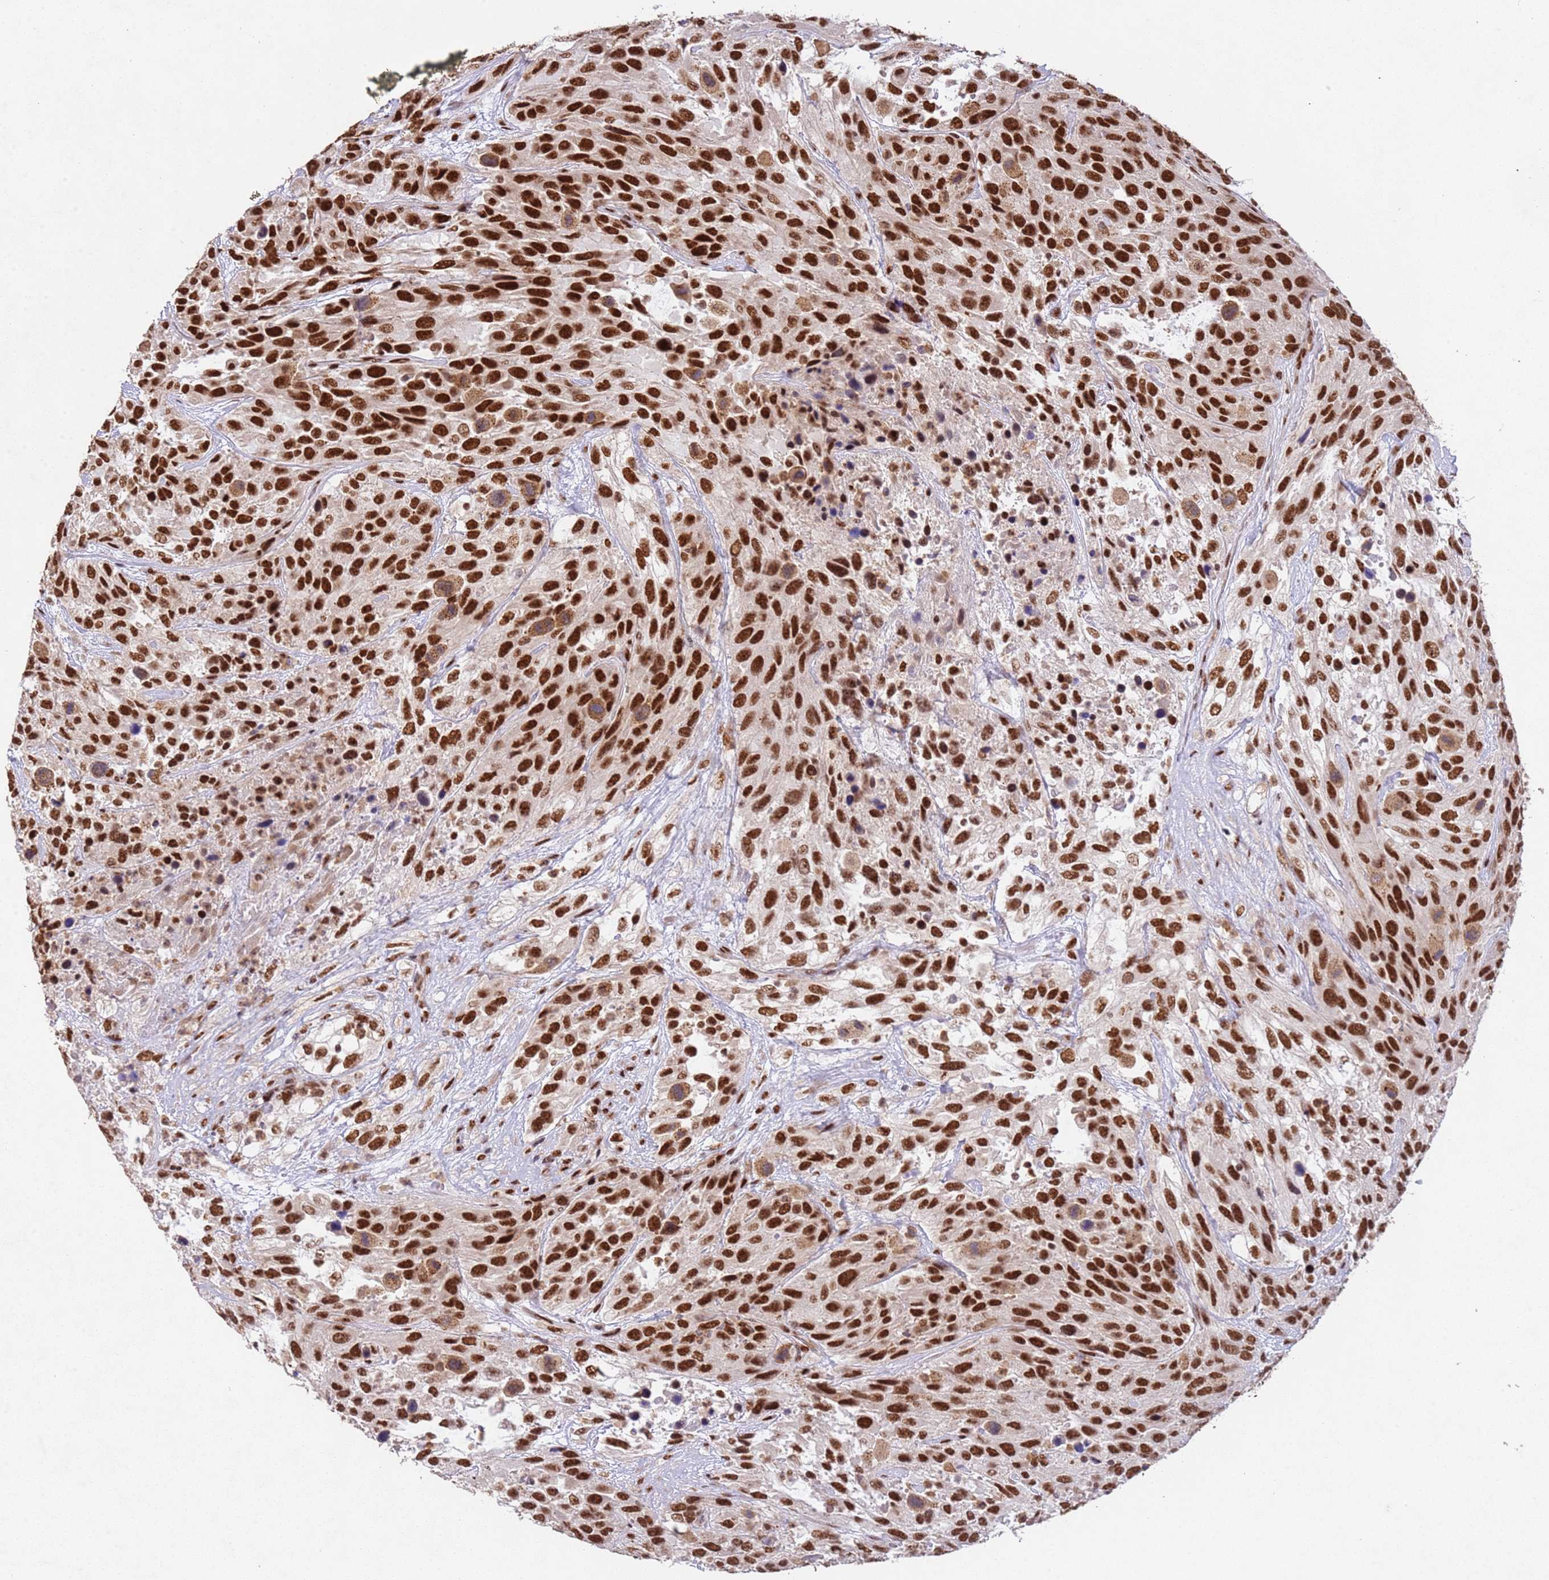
{"staining": {"intensity": "strong", "quantity": ">75%", "location": "nuclear"}, "tissue": "urothelial cancer", "cell_type": "Tumor cells", "image_type": "cancer", "snomed": [{"axis": "morphology", "description": "Urothelial carcinoma, High grade"}, {"axis": "topography", "description": "Urinary bladder"}], "caption": "This histopathology image demonstrates IHC staining of high-grade urothelial carcinoma, with high strong nuclear expression in about >75% of tumor cells.", "gene": "ESF1", "patient": {"sex": "female", "age": 70}}